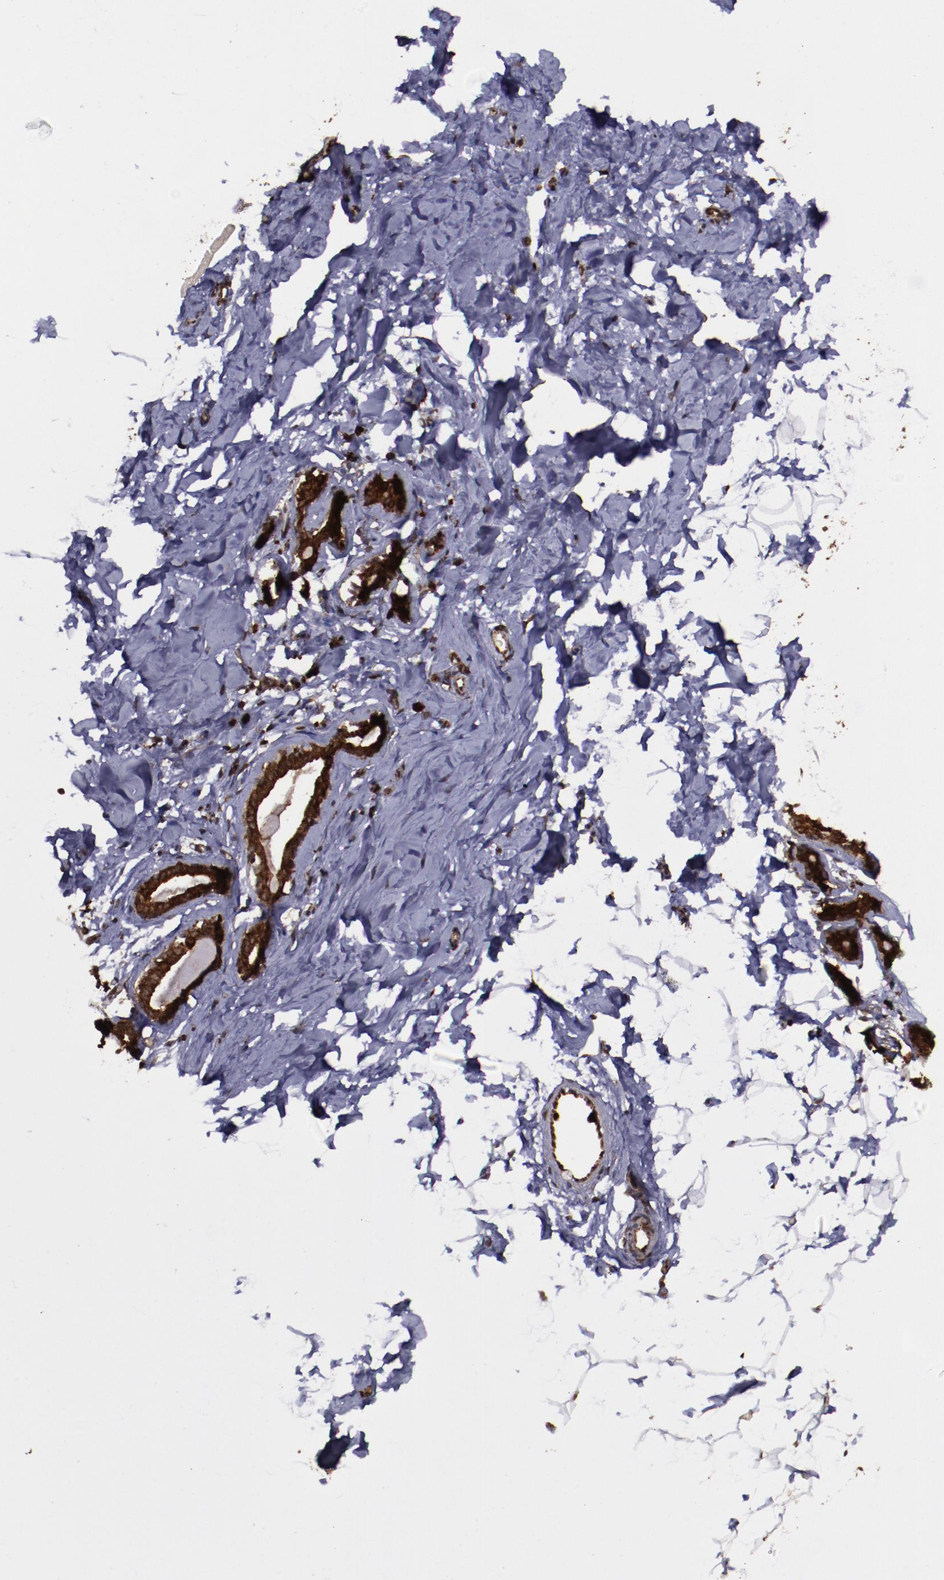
{"staining": {"intensity": "strong", "quantity": "<25%", "location": "cytoplasmic/membranous,nuclear"}, "tissue": "breast", "cell_type": "Adipocytes", "image_type": "normal", "snomed": [{"axis": "morphology", "description": "Normal tissue, NOS"}, {"axis": "topography", "description": "Breast"}], "caption": "This photomicrograph demonstrates immunohistochemistry staining of unremarkable breast, with medium strong cytoplasmic/membranous,nuclear staining in about <25% of adipocytes.", "gene": "EIF4ENIF1", "patient": {"sex": "female", "age": 23}}